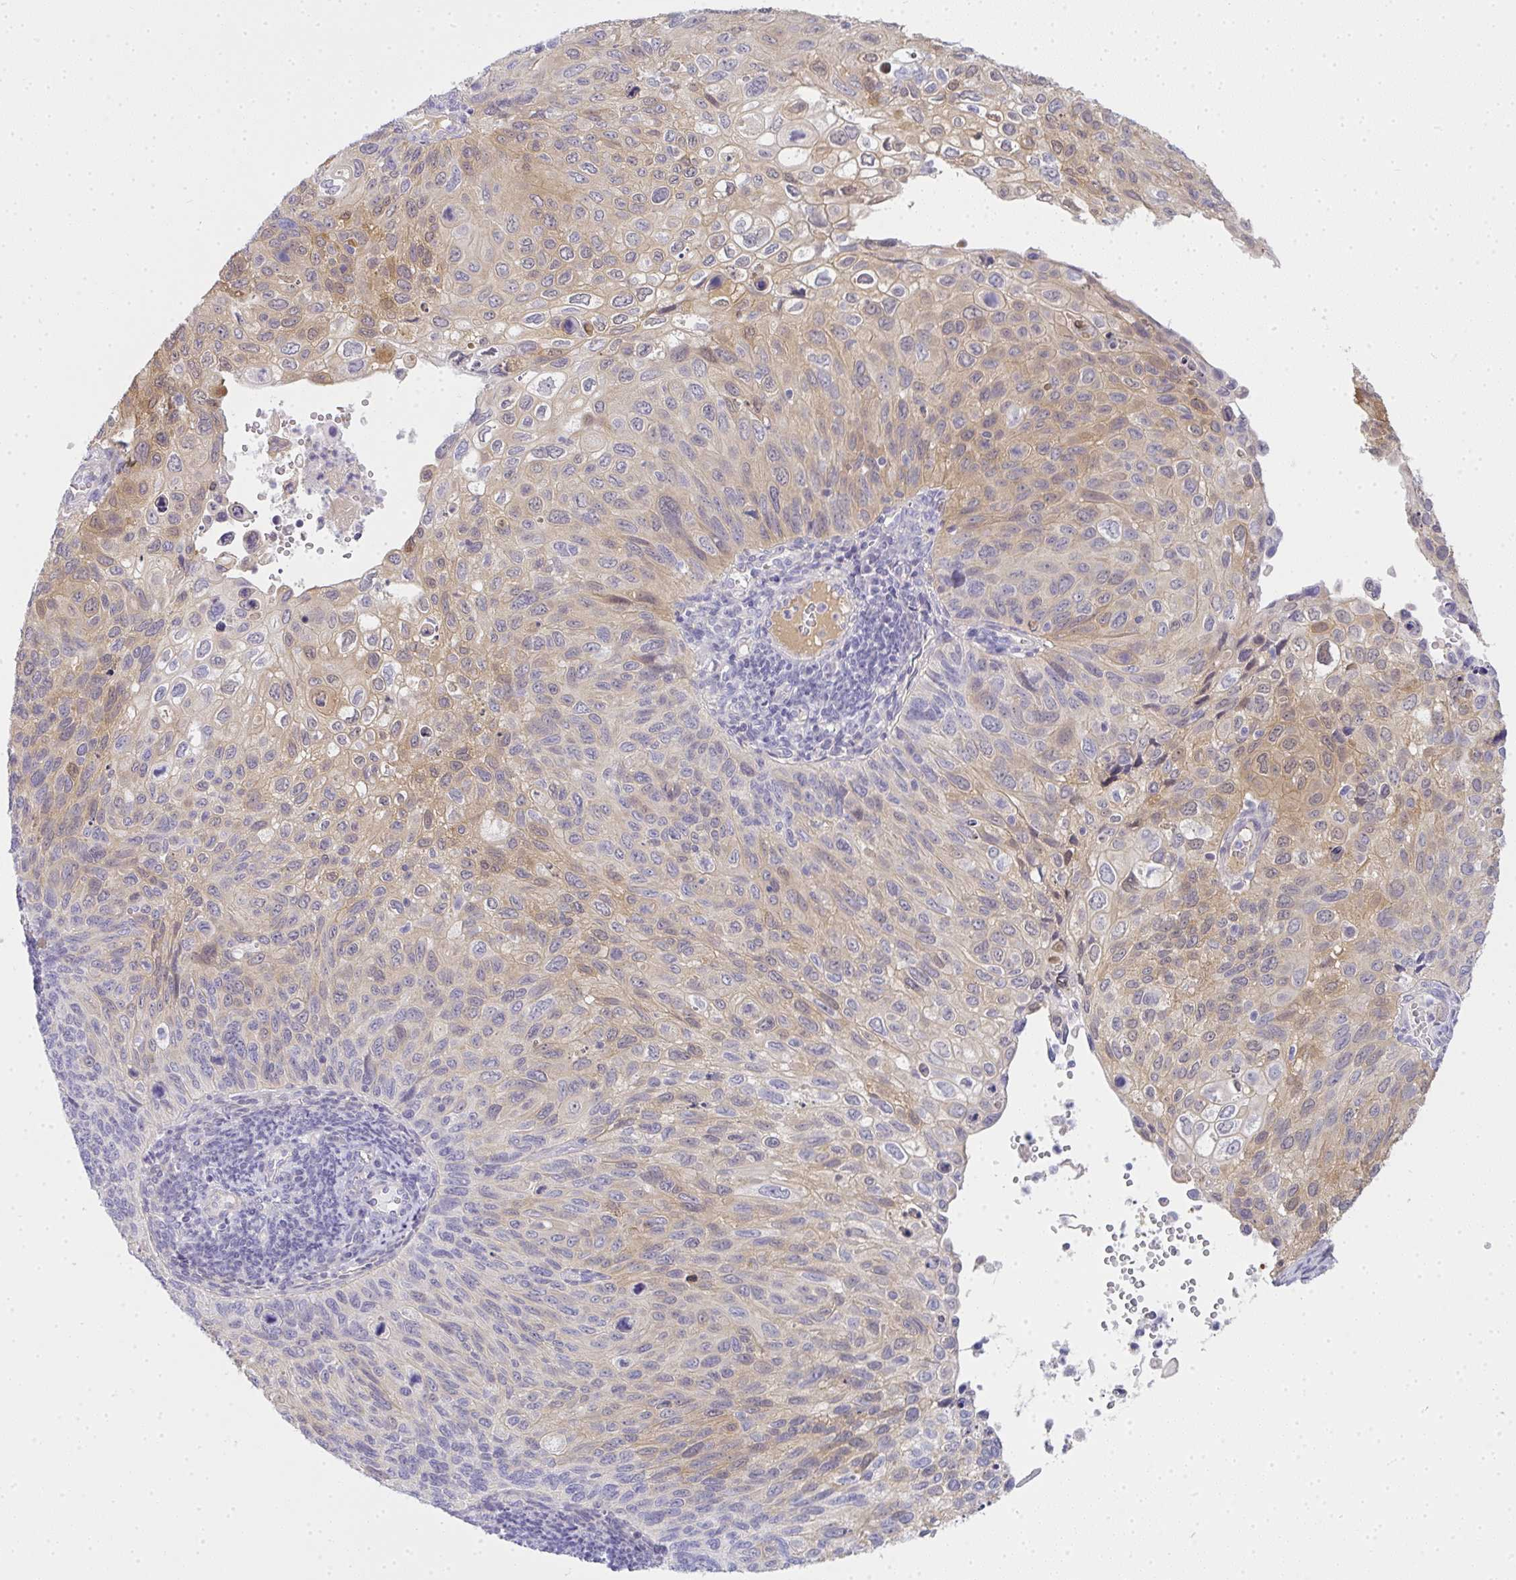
{"staining": {"intensity": "weak", "quantity": "25%-75%", "location": "cytoplasmic/membranous"}, "tissue": "cervical cancer", "cell_type": "Tumor cells", "image_type": "cancer", "snomed": [{"axis": "morphology", "description": "Squamous cell carcinoma, NOS"}, {"axis": "topography", "description": "Cervix"}], "caption": "DAB (3,3'-diaminobenzidine) immunohistochemical staining of cervical cancer (squamous cell carcinoma) displays weak cytoplasmic/membranous protein expression in about 25%-75% of tumor cells. The staining was performed using DAB (3,3'-diaminobenzidine), with brown indicating positive protein expression. Nuclei are stained blue with hematoxylin.", "gene": "GSDMB", "patient": {"sex": "female", "age": 70}}